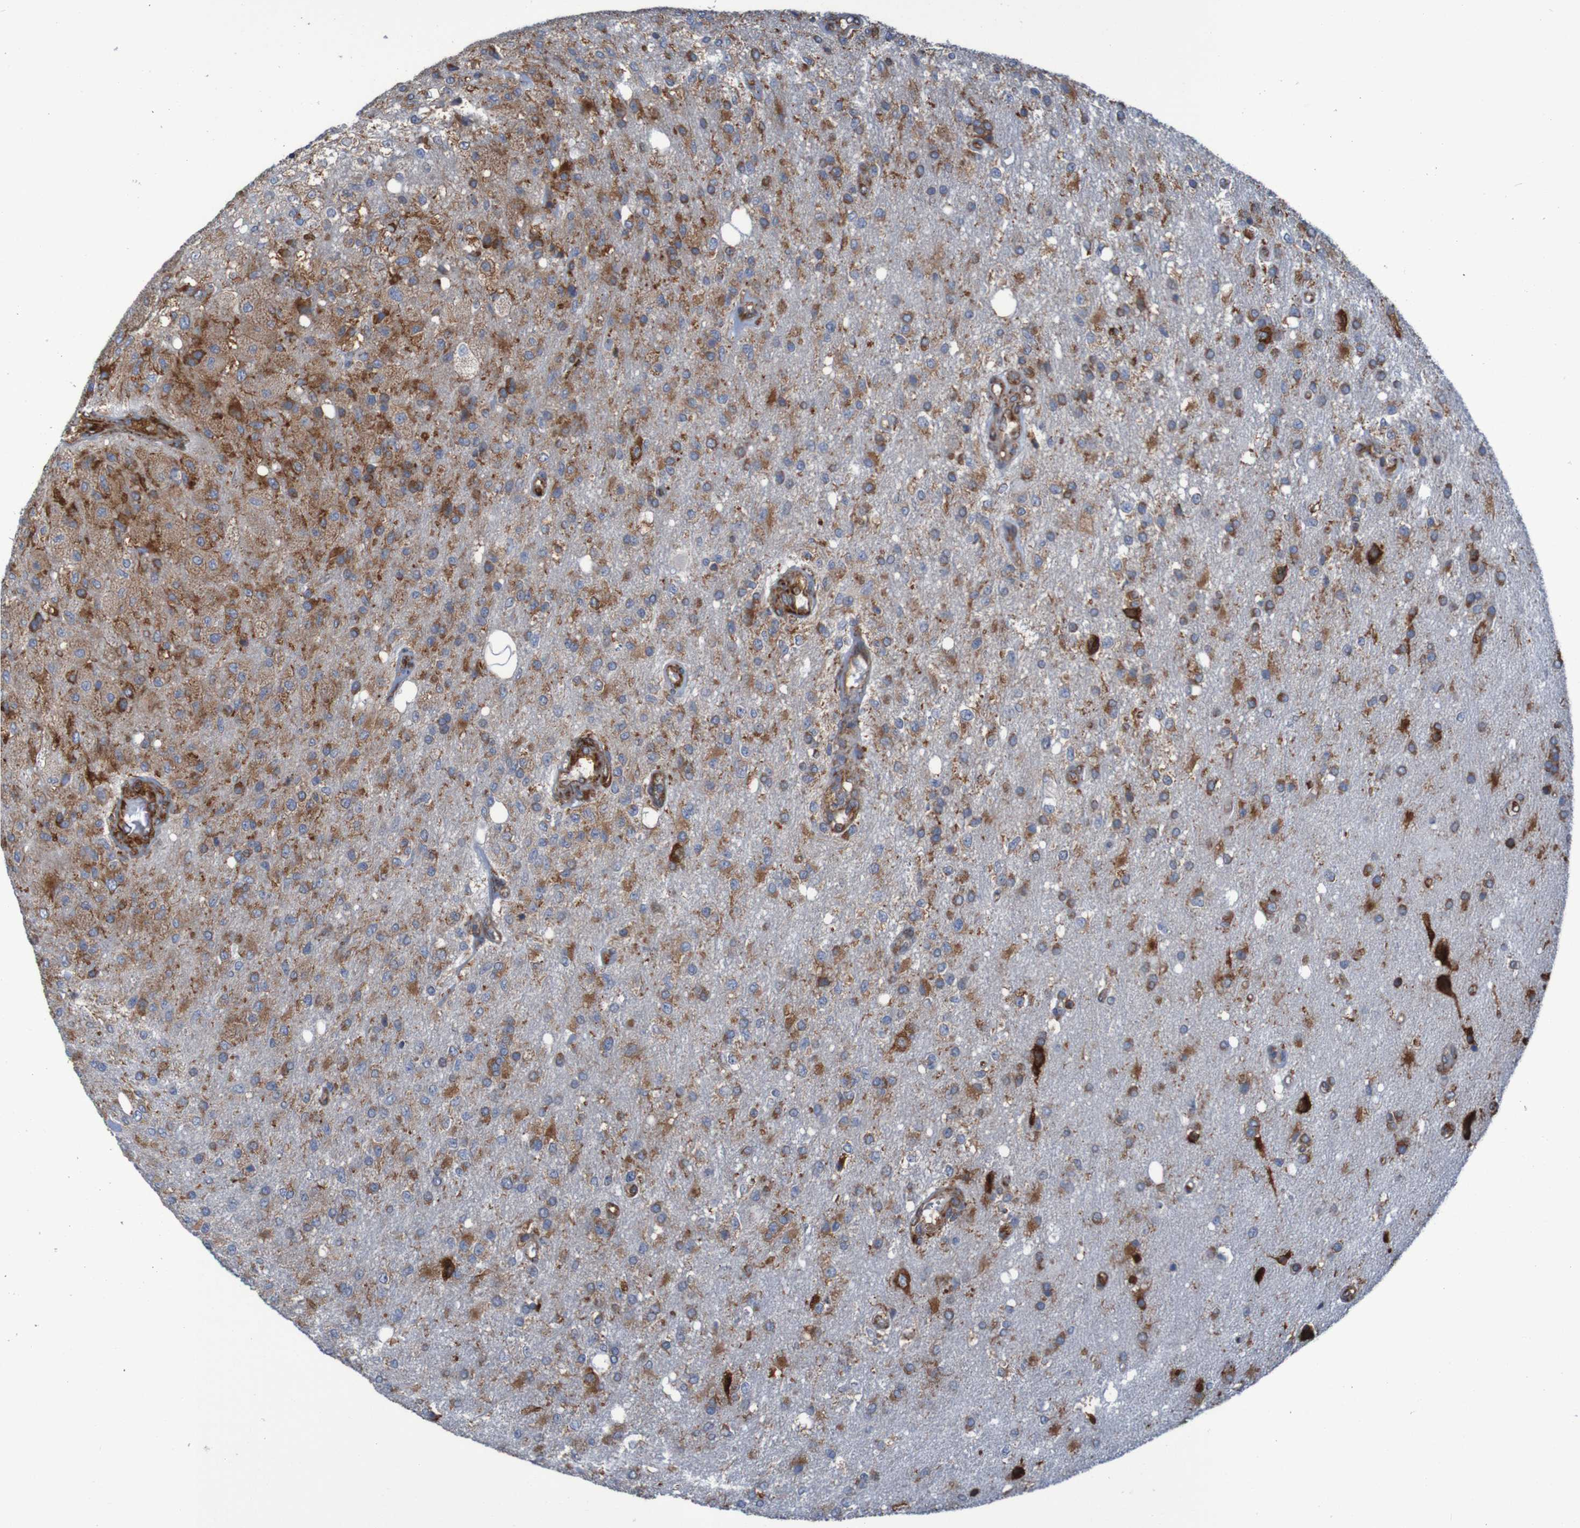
{"staining": {"intensity": "moderate", "quantity": ">75%", "location": "cytoplasmic/membranous"}, "tissue": "glioma", "cell_type": "Tumor cells", "image_type": "cancer", "snomed": [{"axis": "morphology", "description": "Normal tissue, NOS"}, {"axis": "morphology", "description": "Glioma, malignant, High grade"}, {"axis": "topography", "description": "Cerebral cortex"}], "caption": "Protein expression analysis of human glioma reveals moderate cytoplasmic/membranous positivity in approximately >75% of tumor cells.", "gene": "RPL10", "patient": {"sex": "male", "age": 77}}